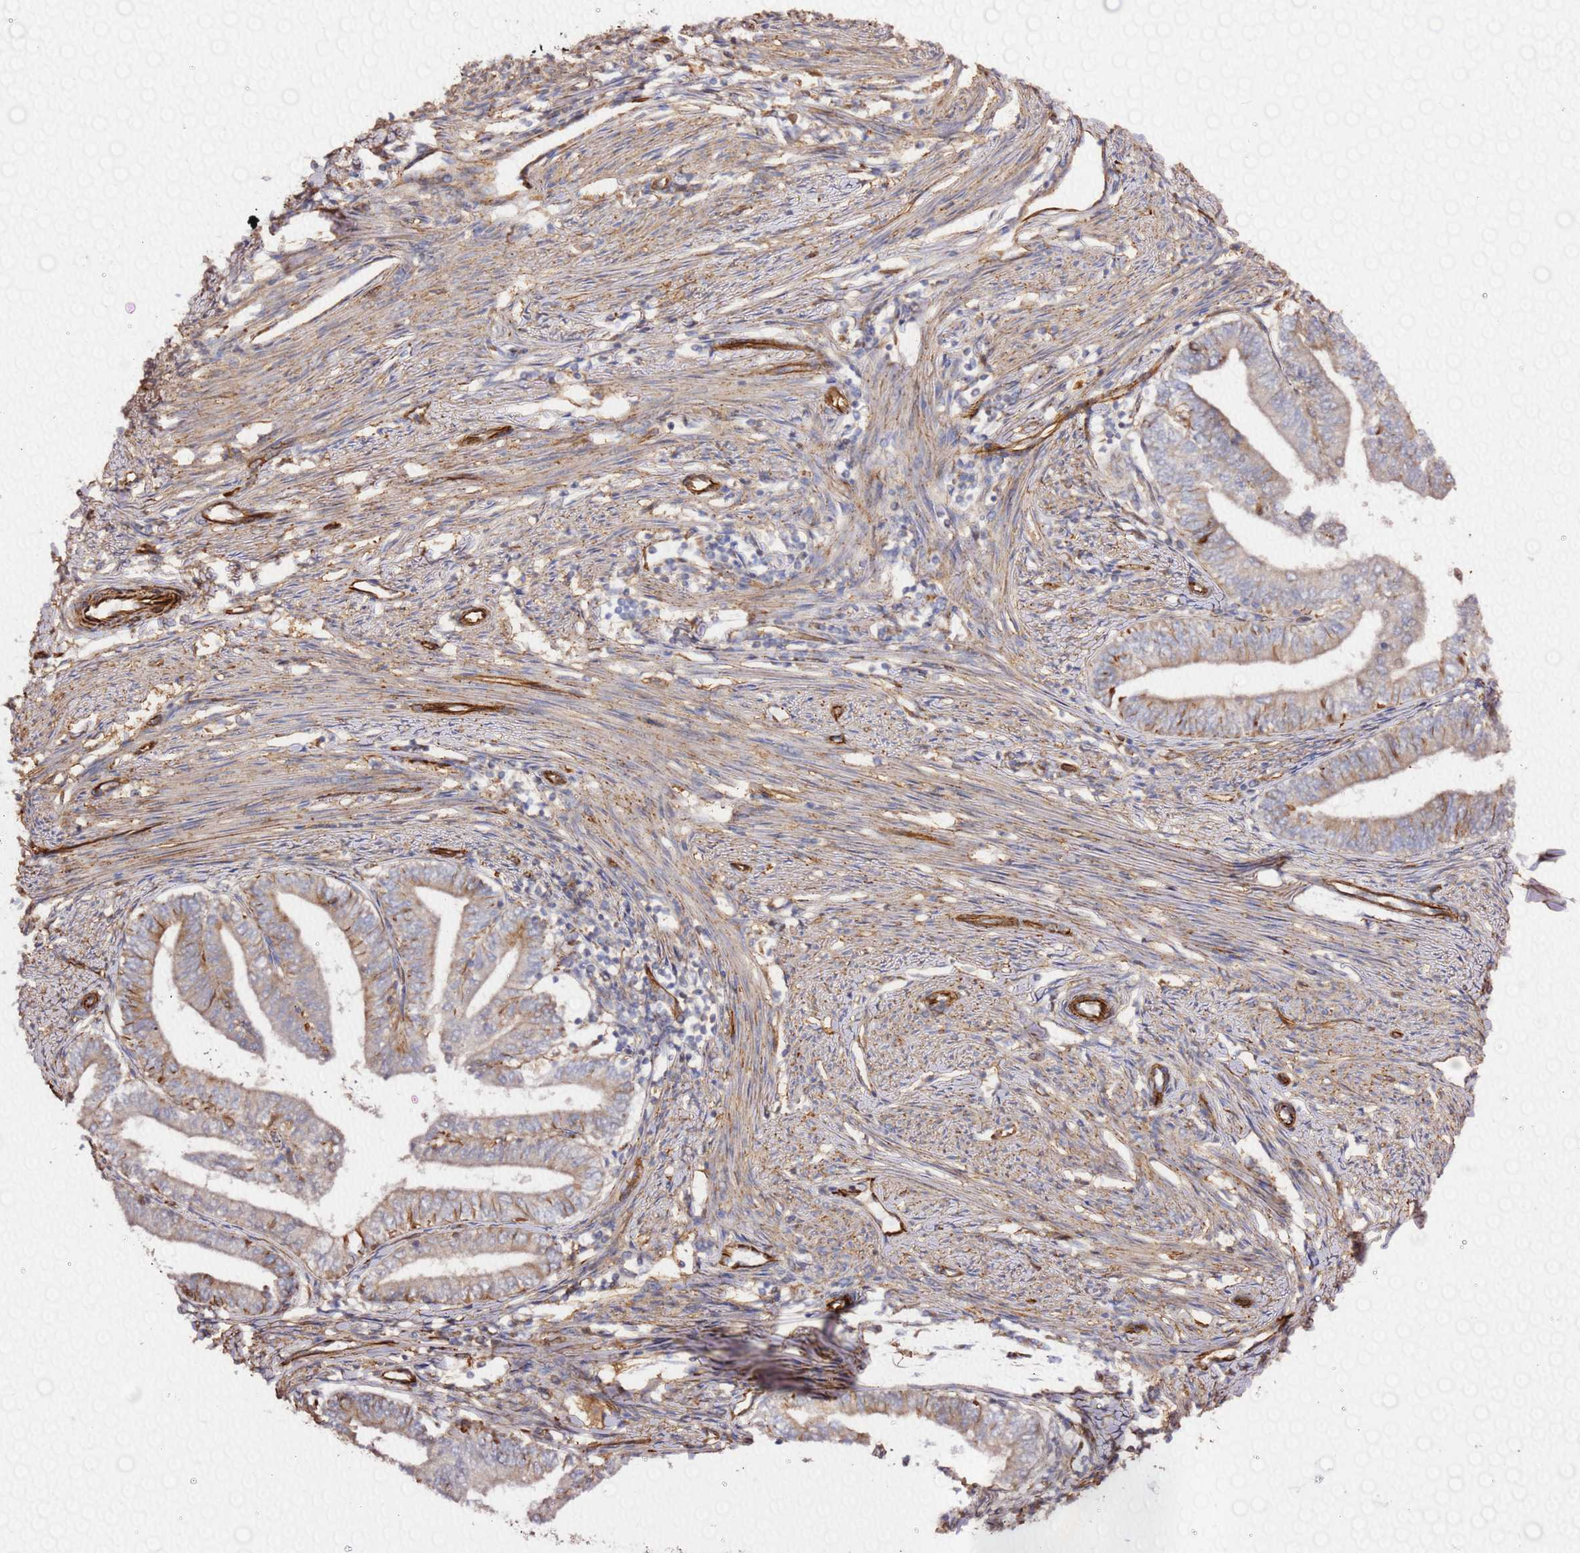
{"staining": {"intensity": "moderate", "quantity": "<25%", "location": "cytoplasmic/membranous"}, "tissue": "endometrial cancer", "cell_type": "Tumor cells", "image_type": "cancer", "snomed": [{"axis": "morphology", "description": "Adenocarcinoma, NOS"}, {"axis": "topography", "description": "Endometrium"}], "caption": "Immunohistochemistry (IHC) of endometrial adenocarcinoma shows low levels of moderate cytoplasmic/membranous staining in approximately <25% of tumor cells.", "gene": "MRGPRE", "patient": {"sex": "female", "age": 66}}